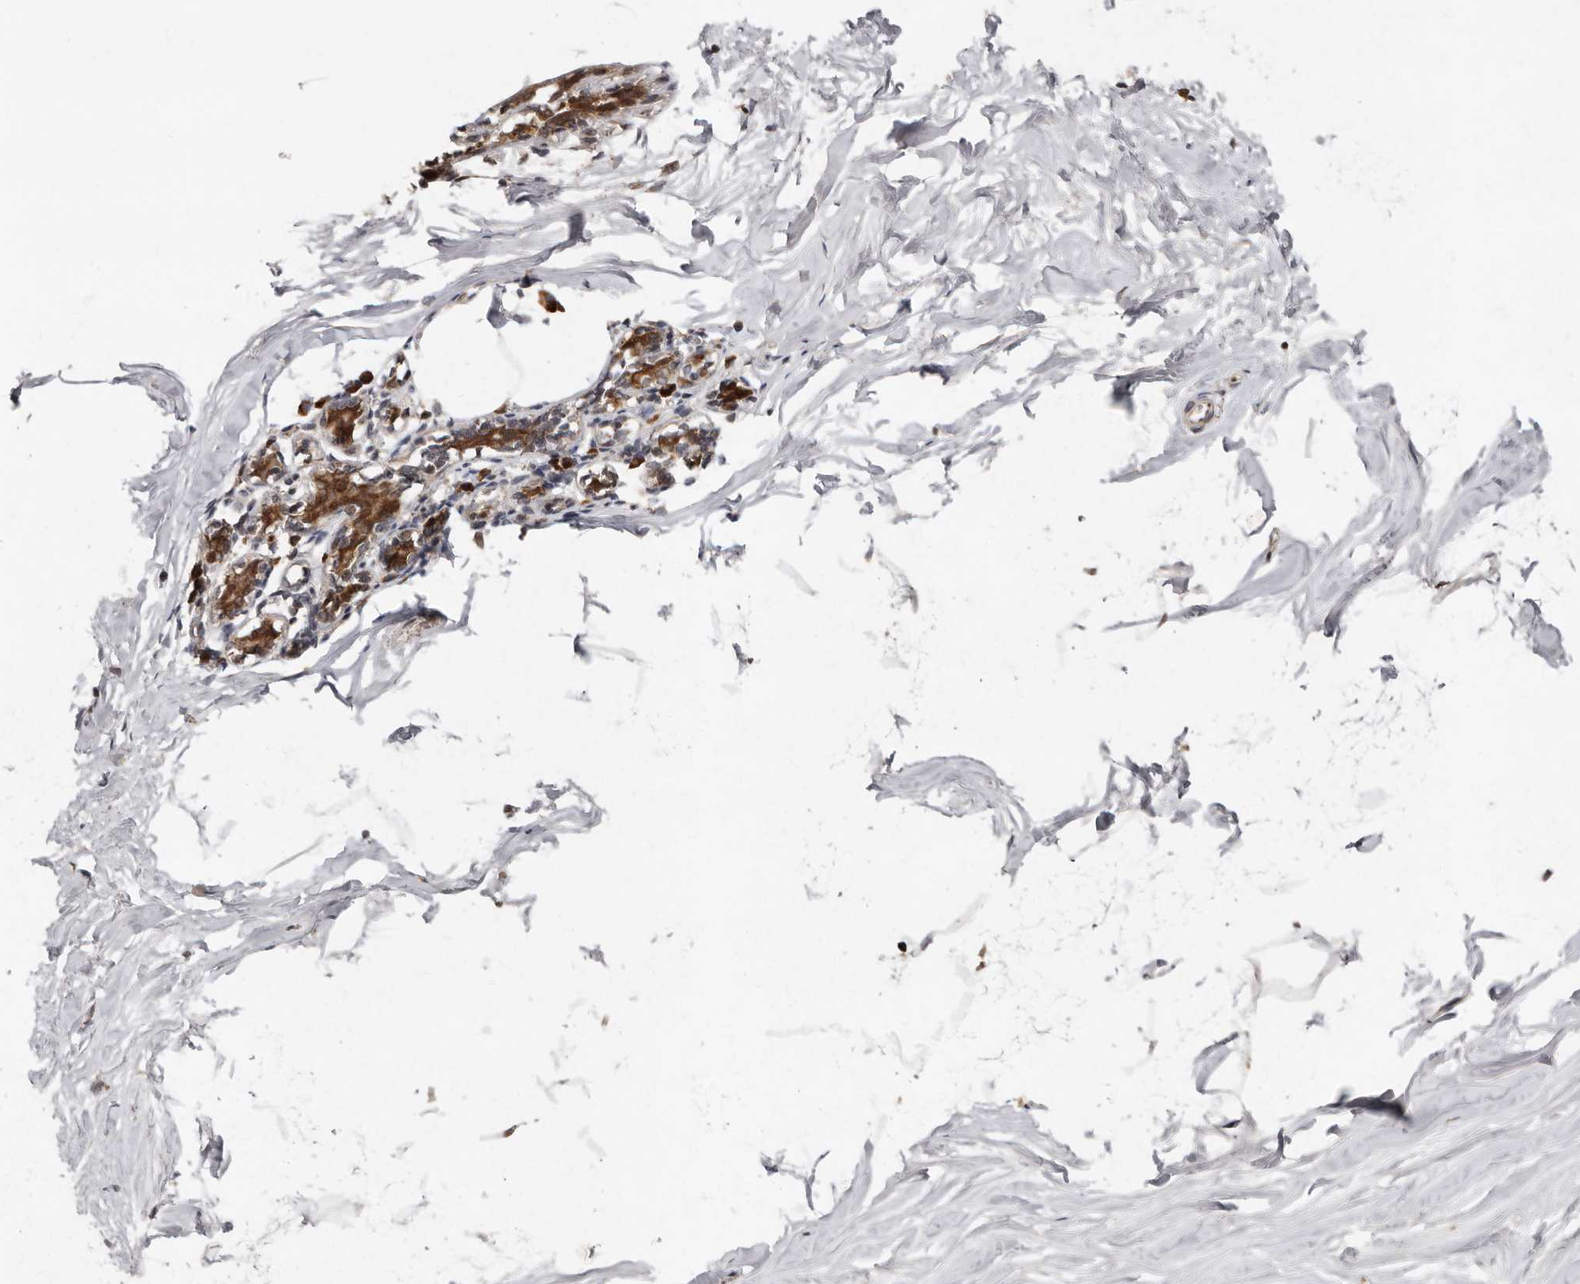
{"staining": {"intensity": "negative", "quantity": "none", "location": "none"}, "tissue": "breast", "cell_type": "Adipocytes", "image_type": "normal", "snomed": [{"axis": "morphology", "description": "Normal tissue, NOS"}, {"axis": "topography", "description": "Breast"}], "caption": "Immunohistochemistry micrograph of normal human breast stained for a protein (brown), which reveals no staining in adipocytes.", "gene": "LRGUK", "patient": {"sex": "female", "age": 62}}